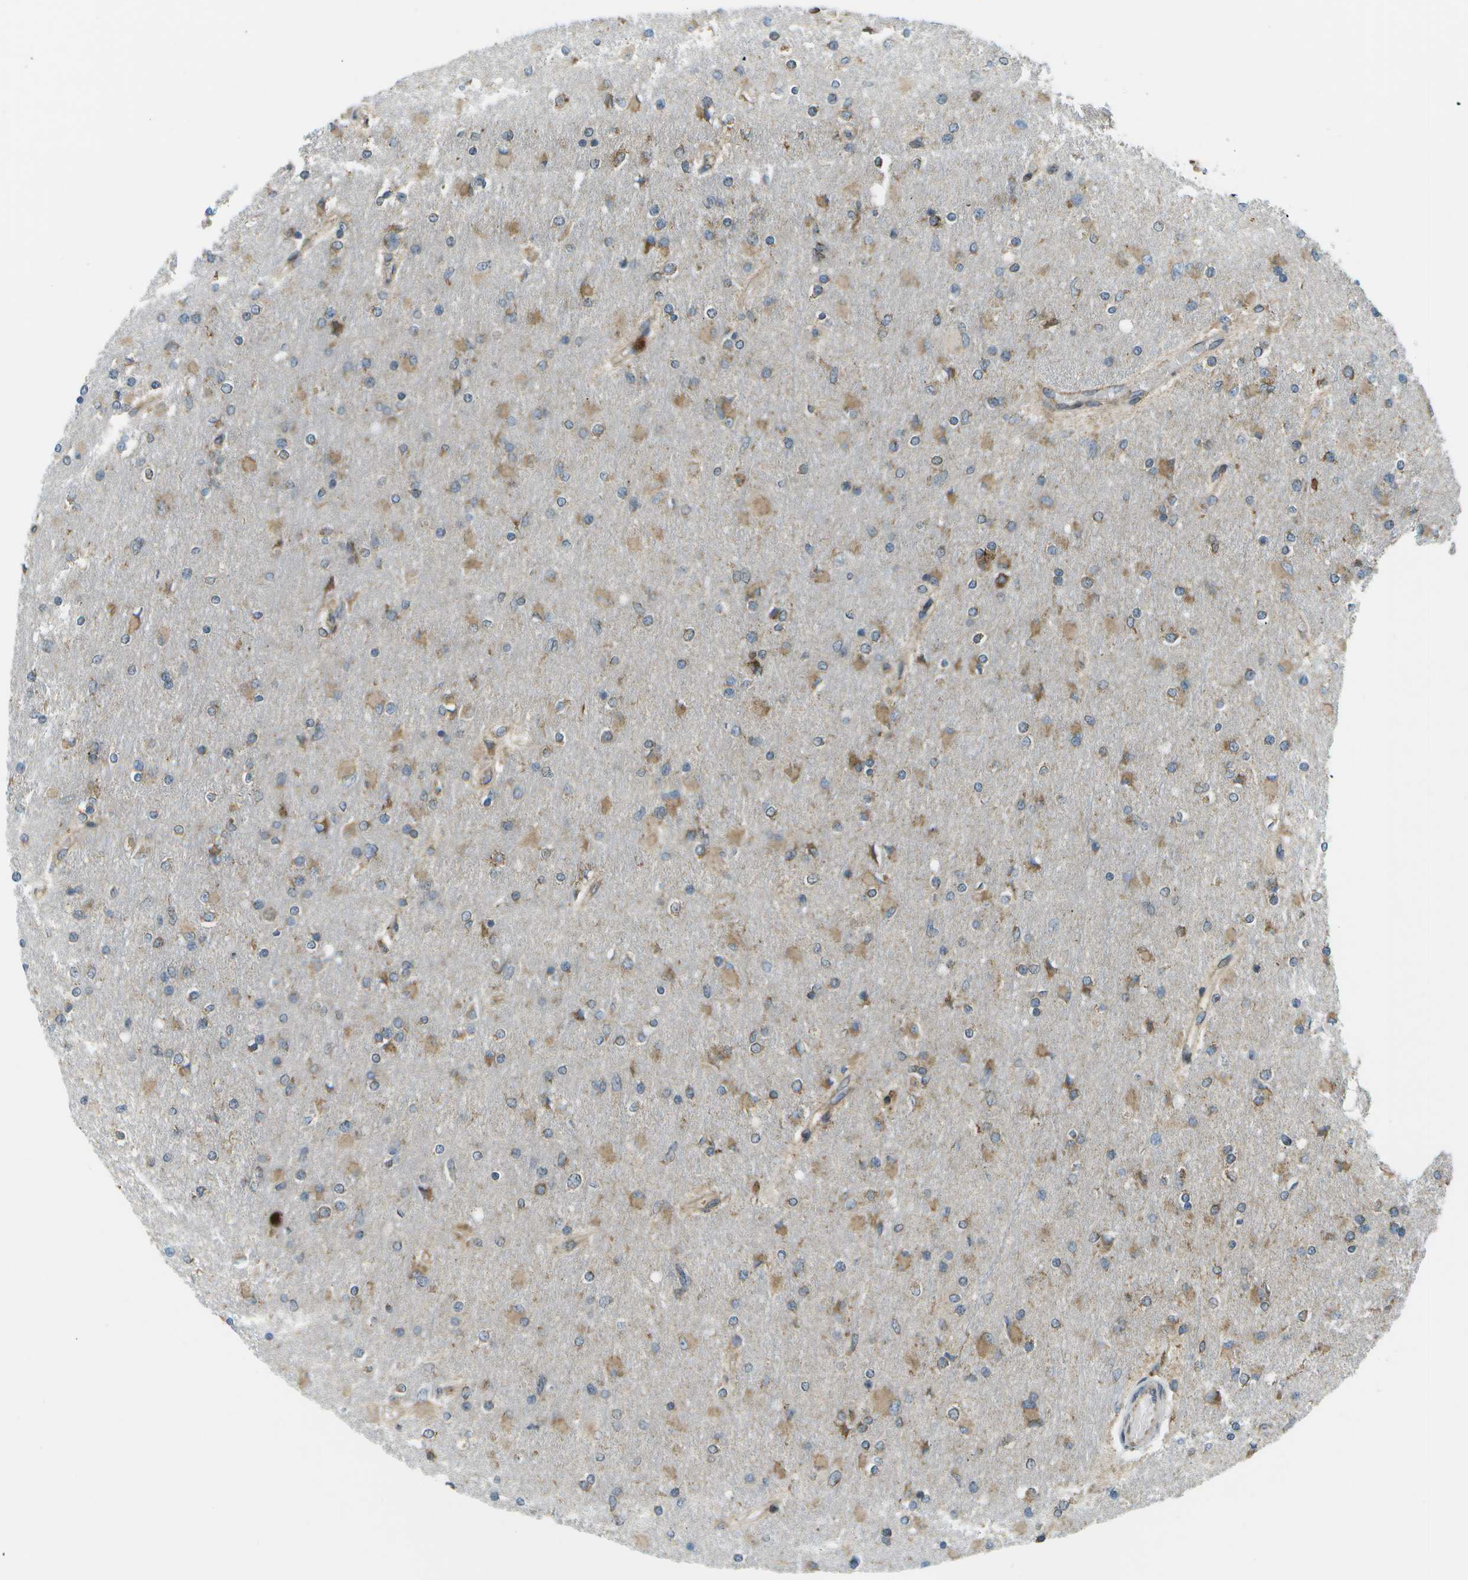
{"staining": {"intensity": "moderate", "quantity": "25%-75%", "location": "cytoplasmic/membranous"}, "tissue": "glioma", "cell_type": "Tumor cells", "image_type": "cancer", "snomed": [{"axis": "morphology", "description": "Glioma, malignant, High grade"}, {"axis": "topography", "description": "Cerebral cortex"}], "caption": "Immunohistochemistry of malignant glioma (high-grade) shows medium levels of moderate cytoplasmic/membranous positivity in about 25%-75% of tumor cells.", "gene": "USP30", "patient": {"sex": "female", "age": 36}}